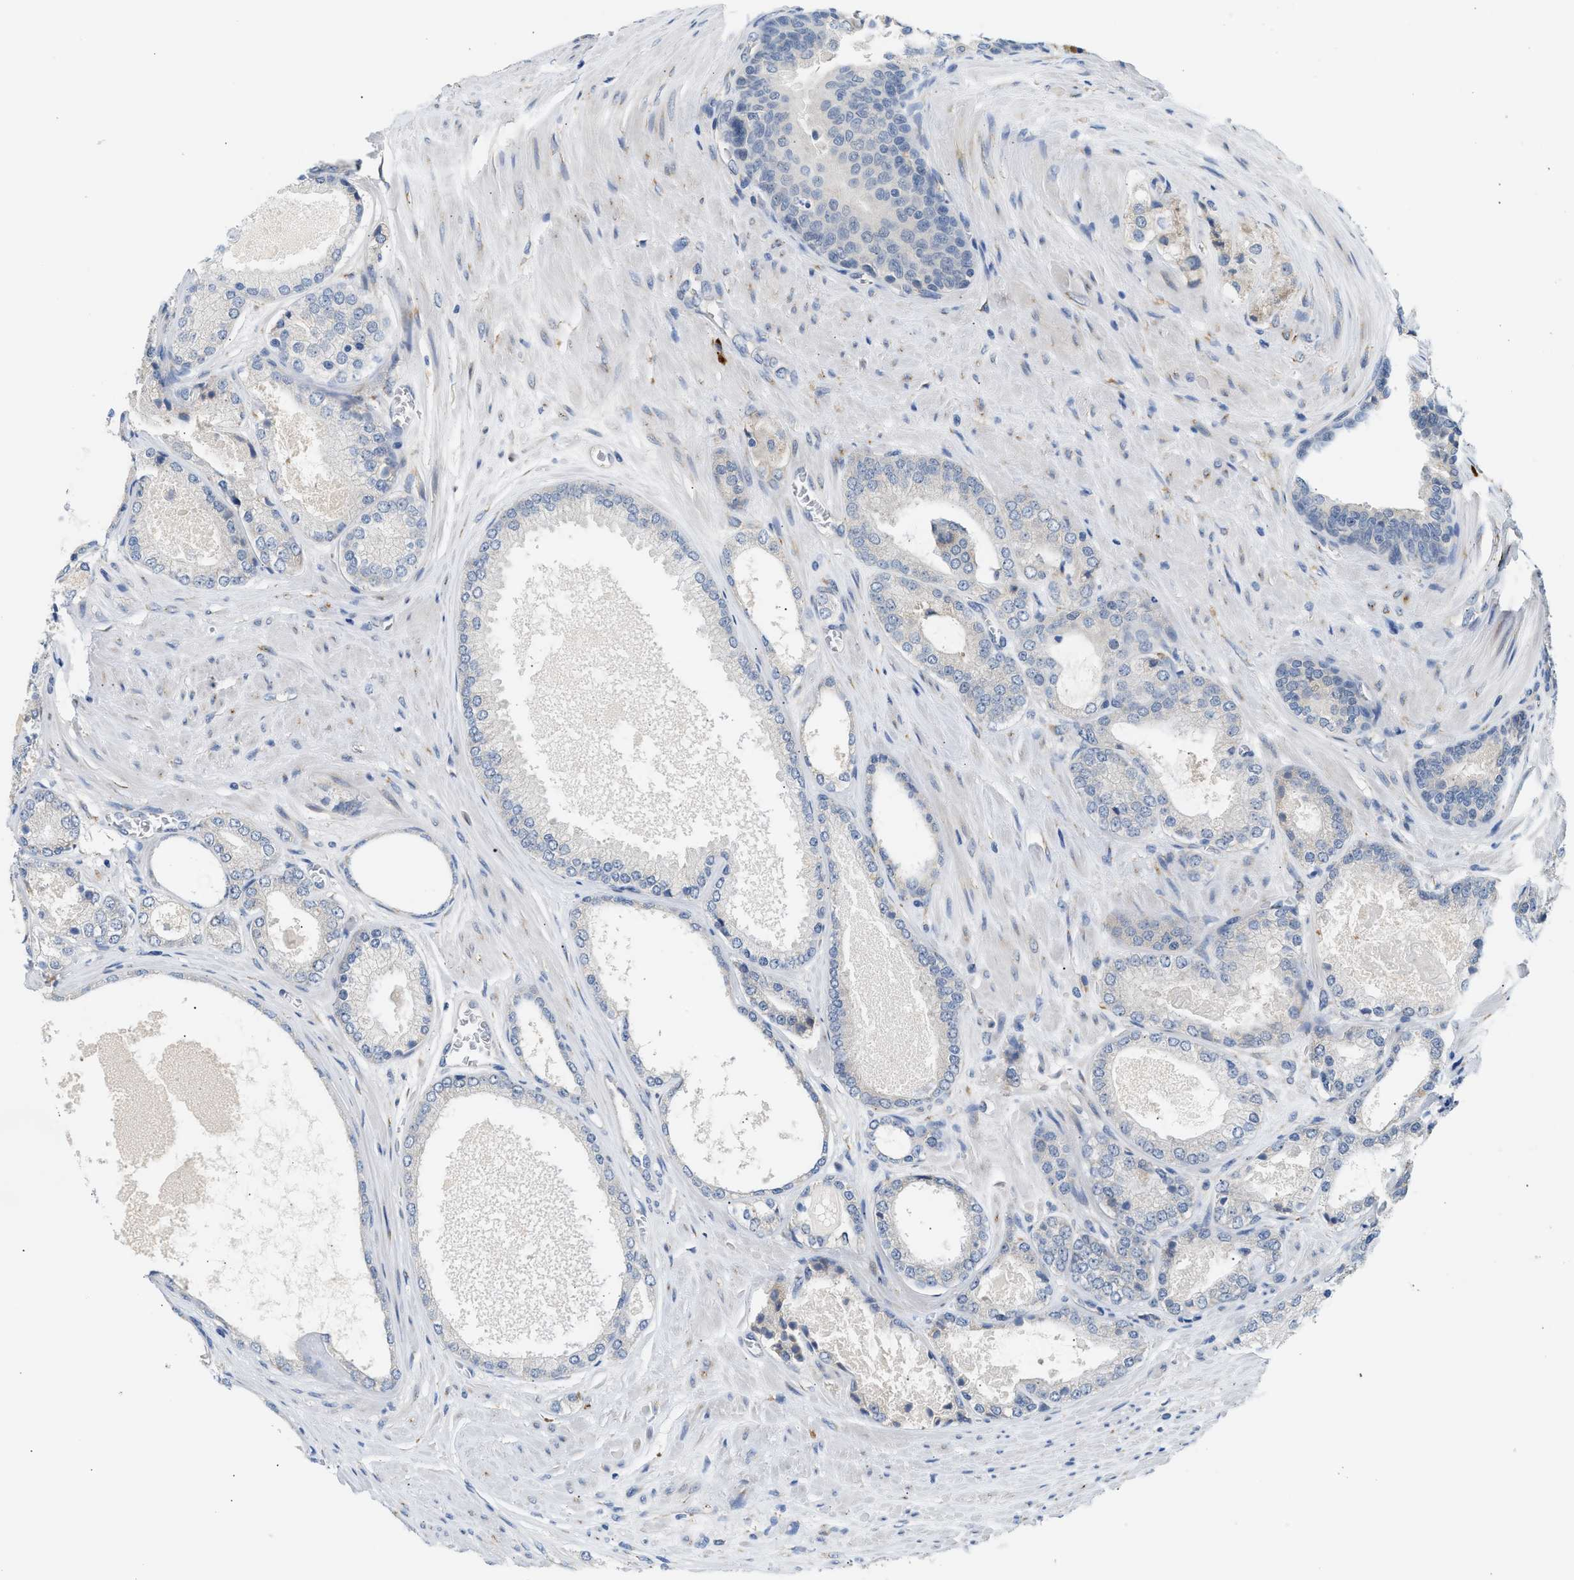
{"staining": {"intensity": "negative", "quantity": "none", "location": "none"}, "tissue": "prostate cancer", "cell_type": "Tumor cells", "image_type": "cancer", "snomed": [{"axis": "morphology", "description": "Adenocarcinoma, High grade"}, {"axis": "topography", "description": "Prostate"}], "caption": "A photomicrograph of prostate cancer stained for a protein shows no brown staining in tumor cells.", "gene": "KCNC2", "patient": {"sex": "male", "age": 65}}